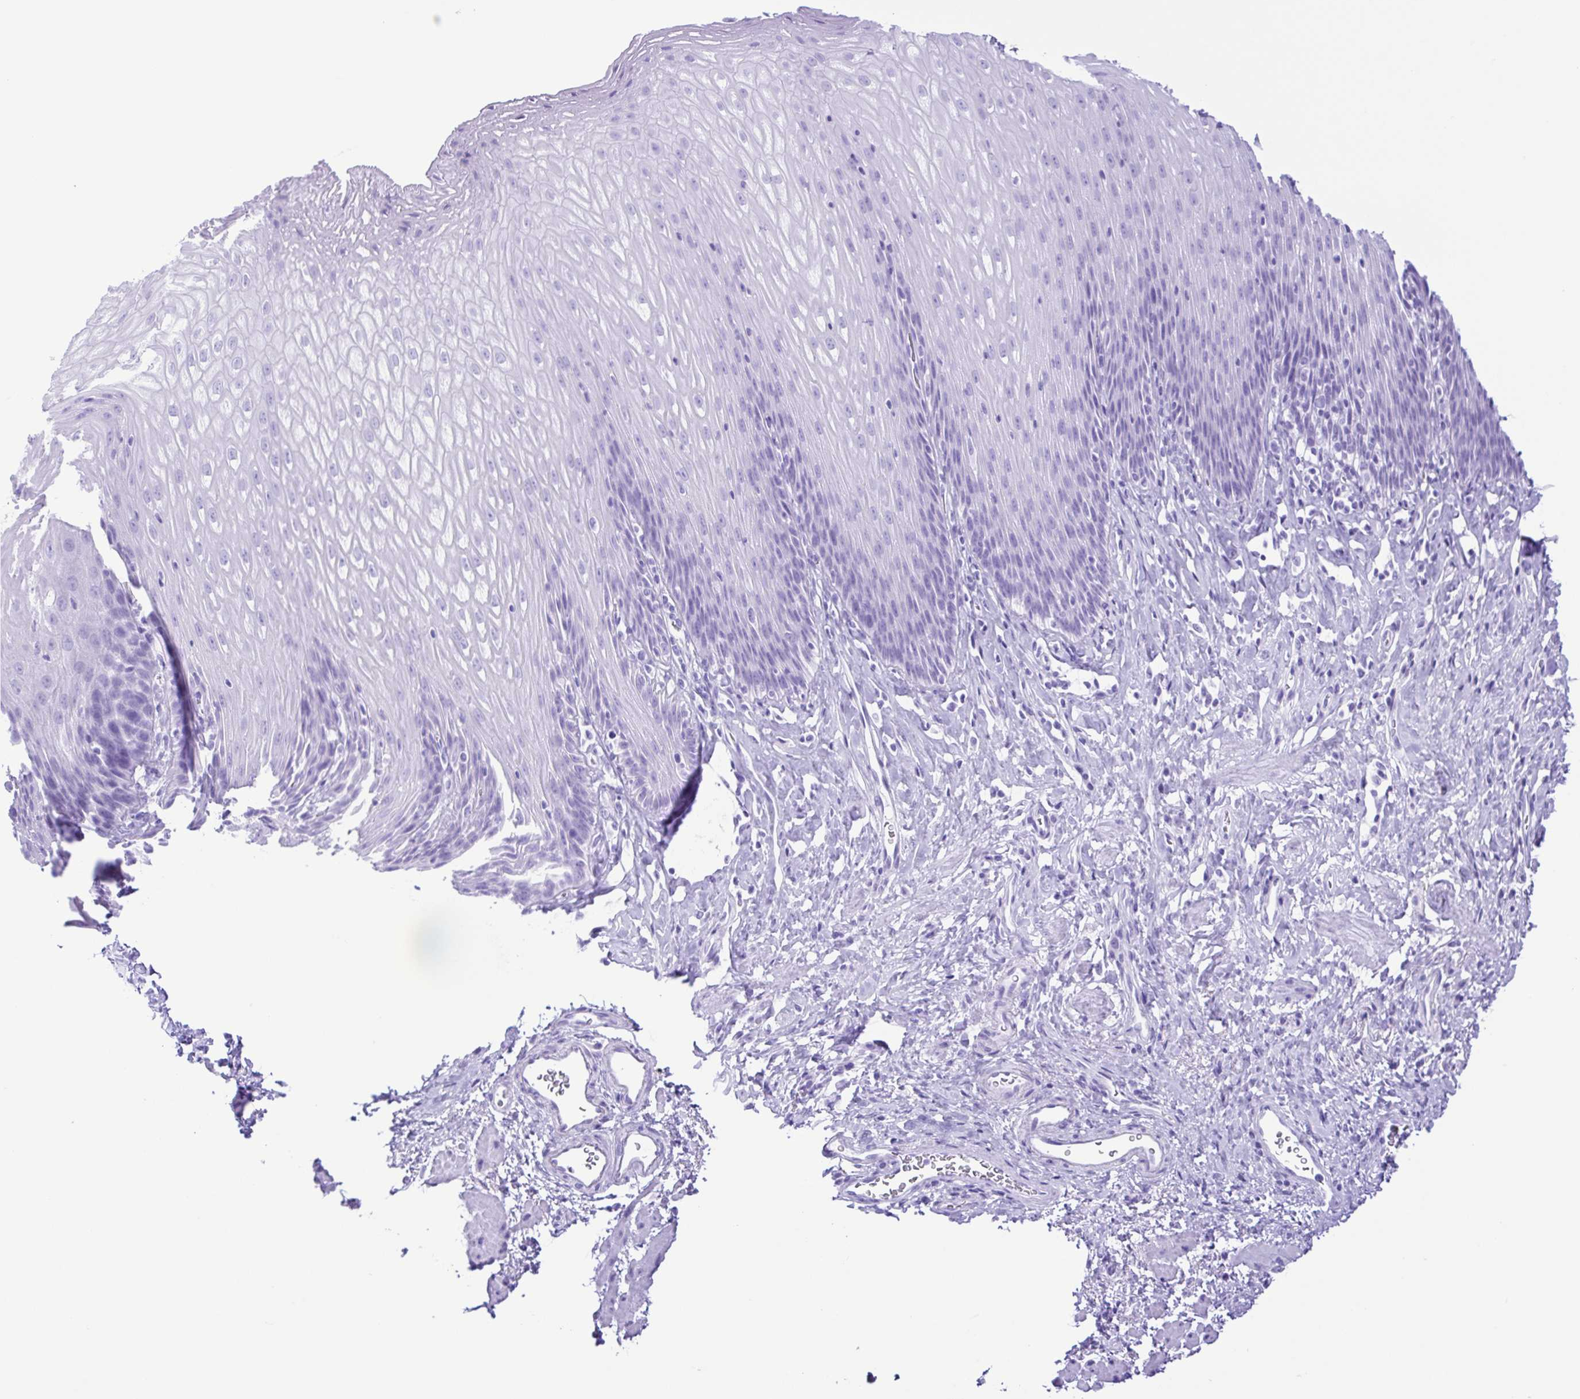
{"staining": {"intensity": "negative", "quantity": "none", "location": "none"}, "tissue": "esophagus", "cell_type": "Squamous epithelial cells", "image_type": "normal", "snomed": [{"axis": "morphology", "description": "Normal tissue, NOS"}, {"axis": "topography", "description": "Esophagus"}], "caption": "Immunohistochemistry (IHC) image of unremarkable esophagus stained for a protein (brown), which displays no expression in squamous epithelial cells. (Brightfield microscopy of DAB (3,3'-diaminobenzidine) IHC at high magnification).", "gene": "ERP27", "patient": {"sex": "female", "age": 61}}